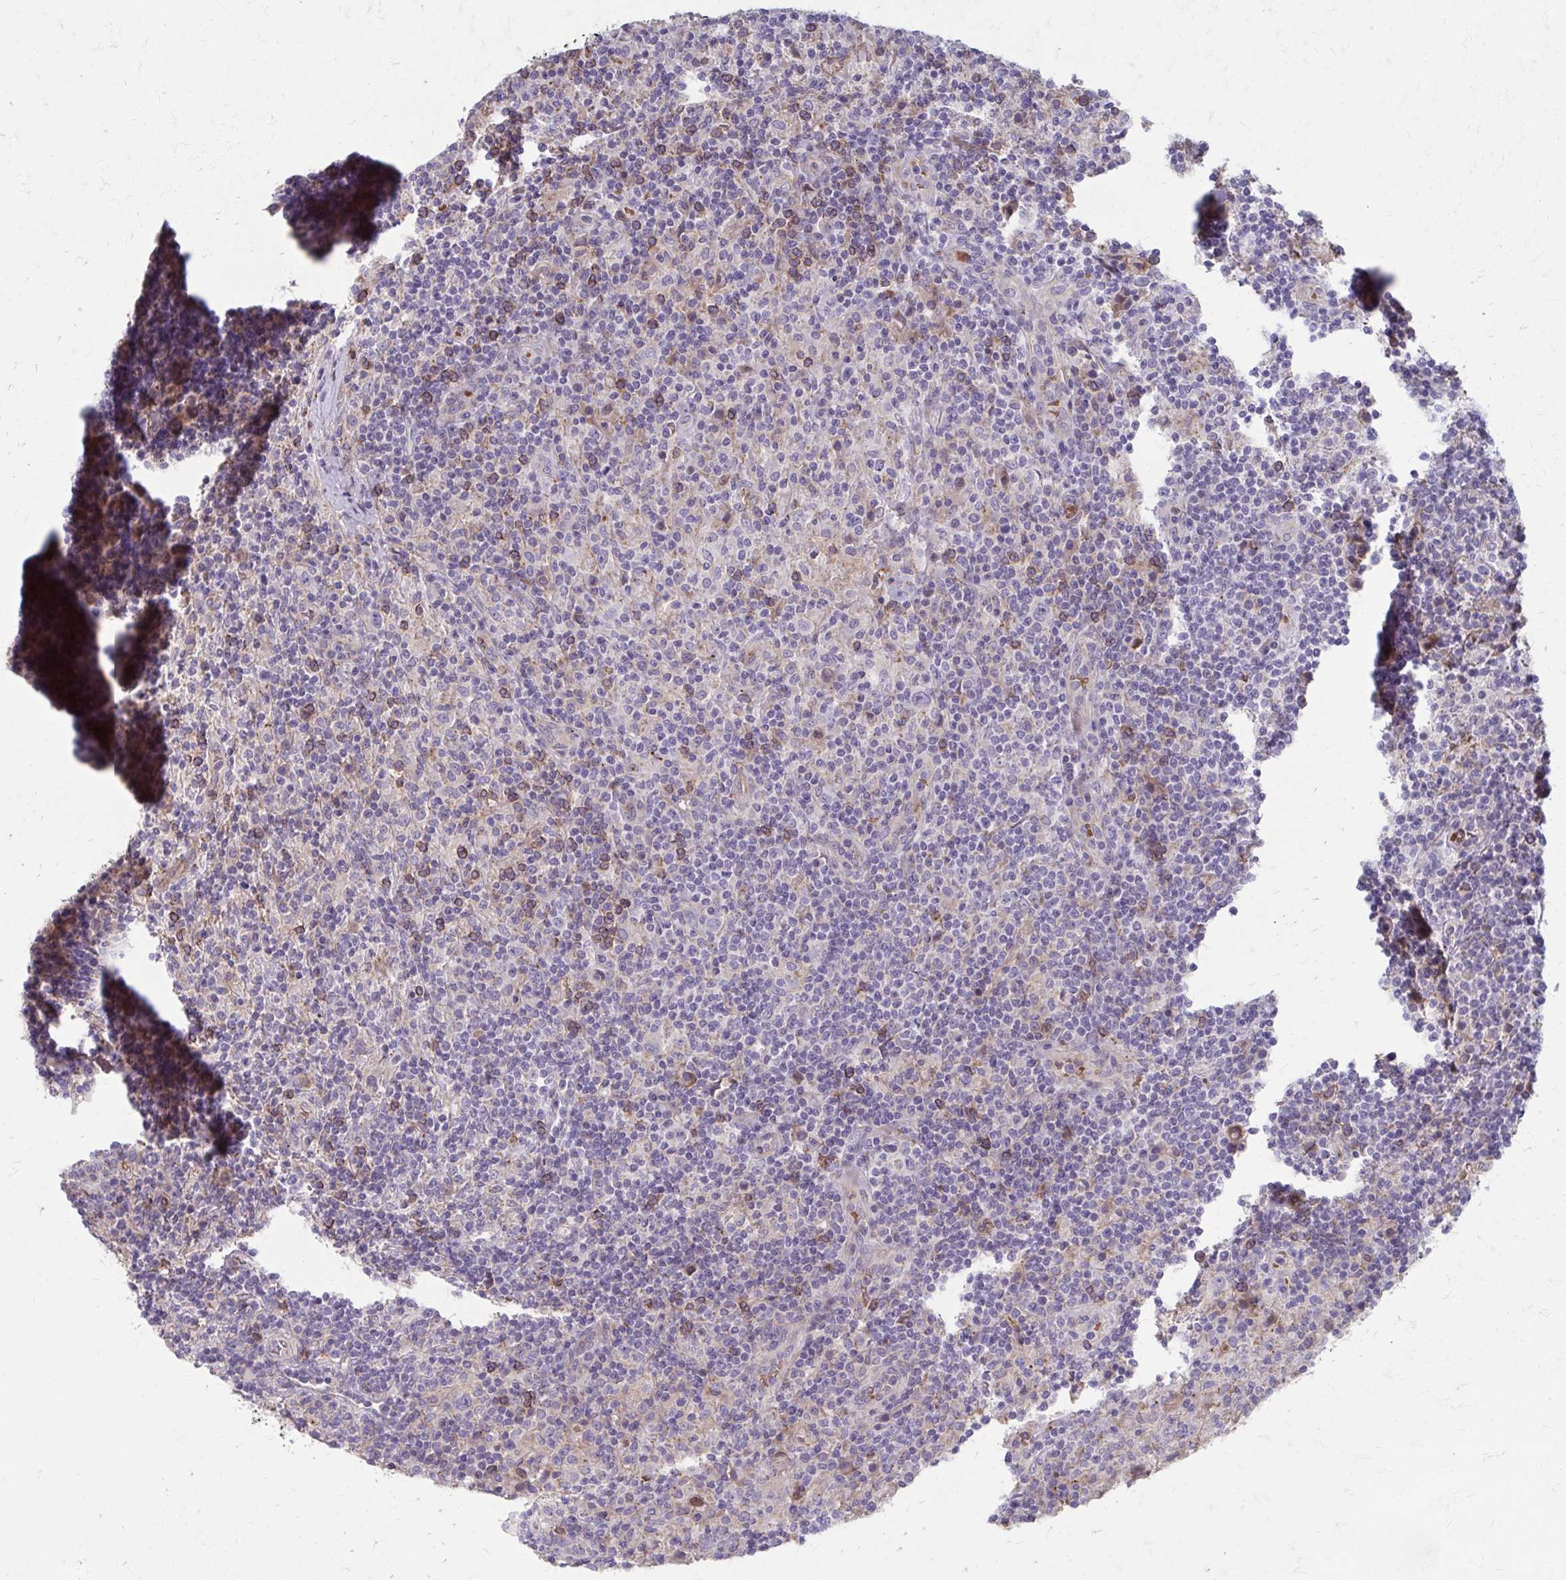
{"staining": {"intensity": "negative", "quantity": "none", "location": "none"}, "tissue": "lymphoma", "cell_type": "Tumor cells", "image_type": "cancer", "snomed": [{"axis": "morphology", "description": "Hodgkin's disease, NOS"}, {"axis": "topography", "description": "Lymph node"}], "caption": "Tumor cells are negative for protein expression in human lymphoma.", "gene": "MMP14", "patient": {"sex": "male", "age": 70}}